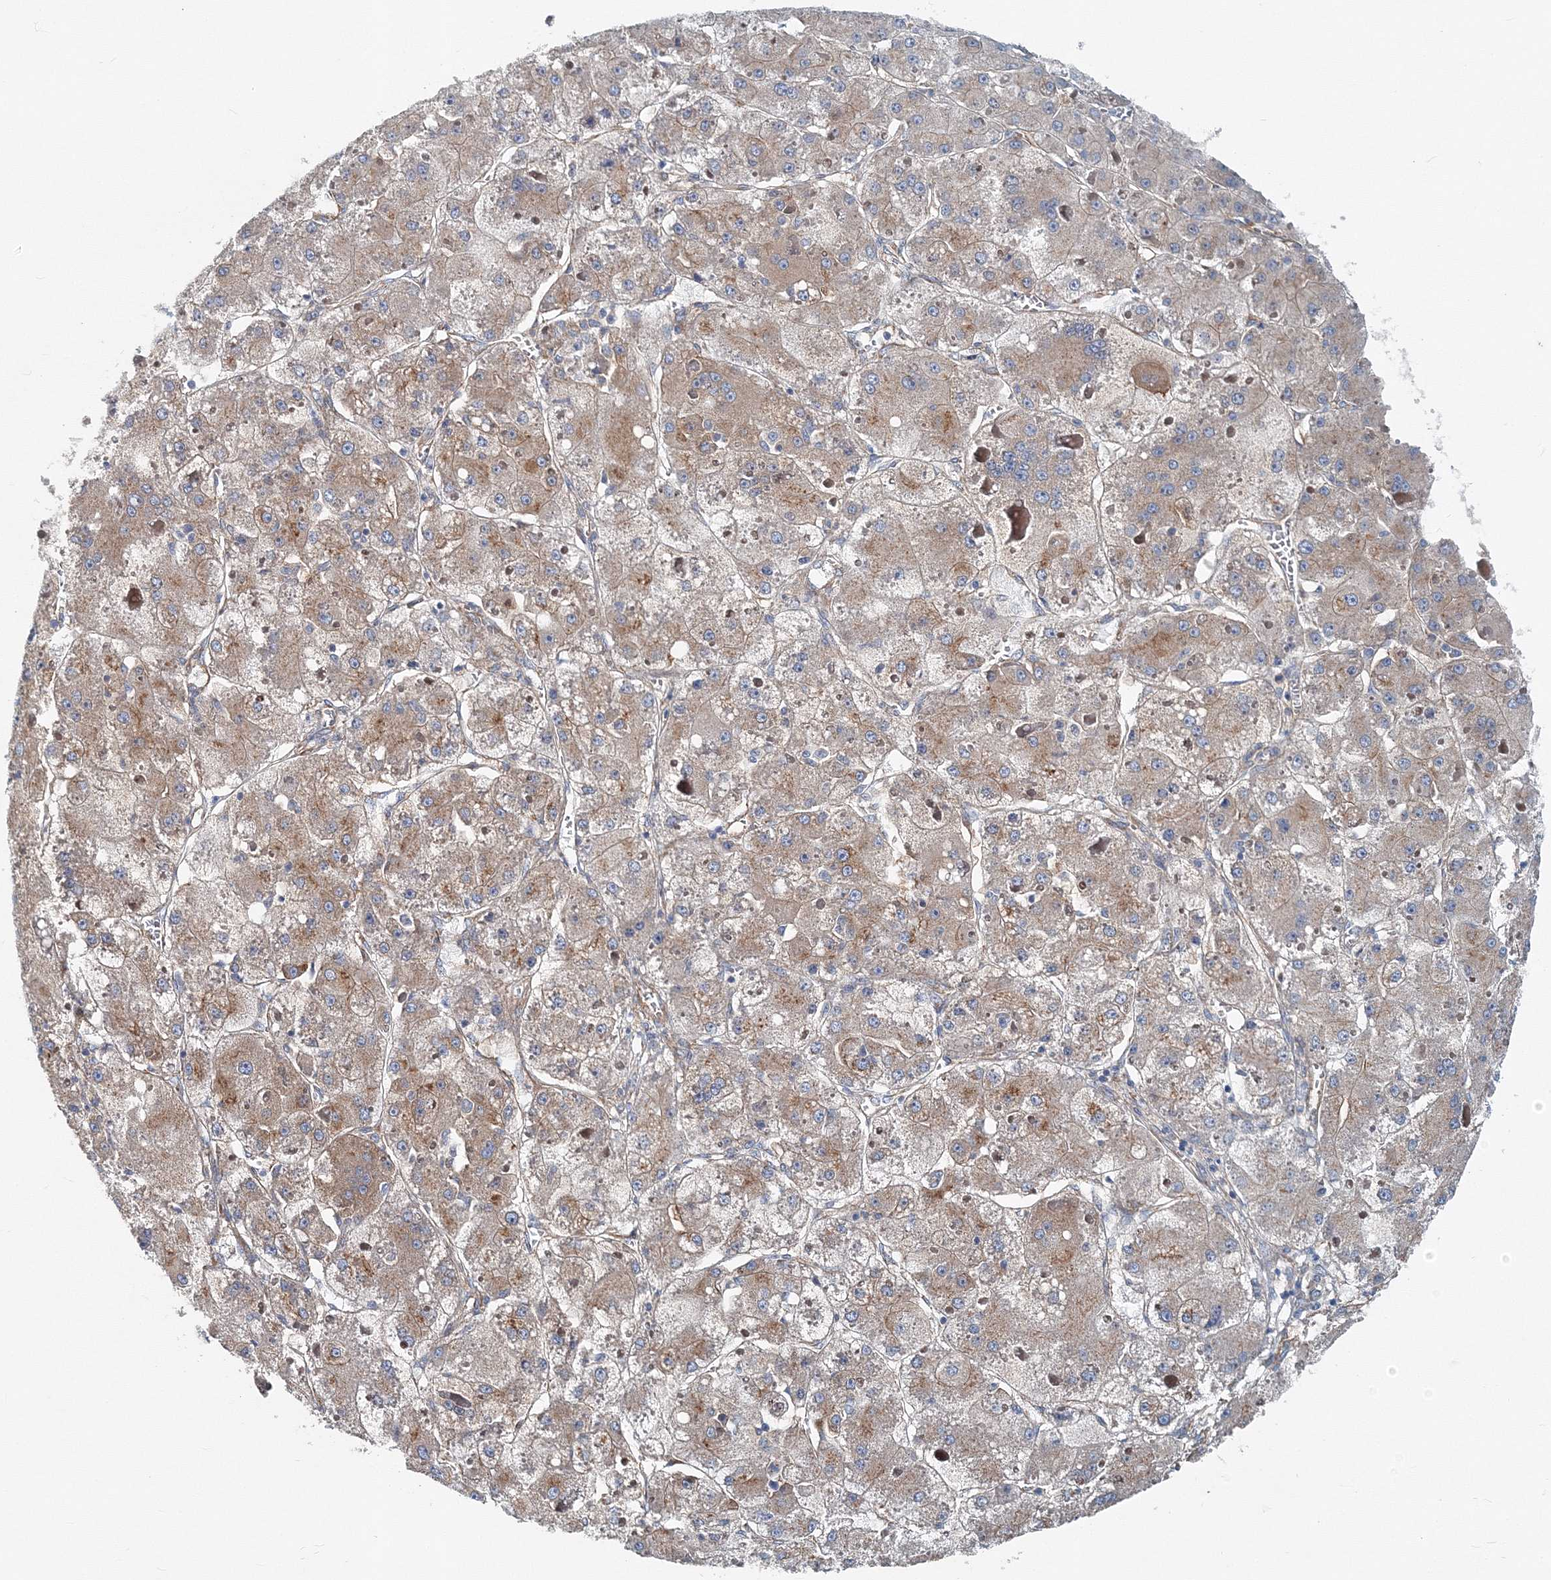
{"staining": {"intensity": "moderate", "quantity": ">75%", "location": "cytoplasmic/membranous"}, "tissue": "liver cancer", "cell_type": "Tumor cells", "image_type": "cancer", "snomed": [{"axis": "morphology", "description": "Carcinoma, Hepatocellular, NOS"}, {"axis": "topography", "description": "Liver"}], "caption": "Liver cancer stained with a brown dye shows moderate cytoplasmic/membranous positive expression in about >75% of tumor cells.", "gene": "MPHOSPH9", "patient": {"sex": "female", "age": 73}}